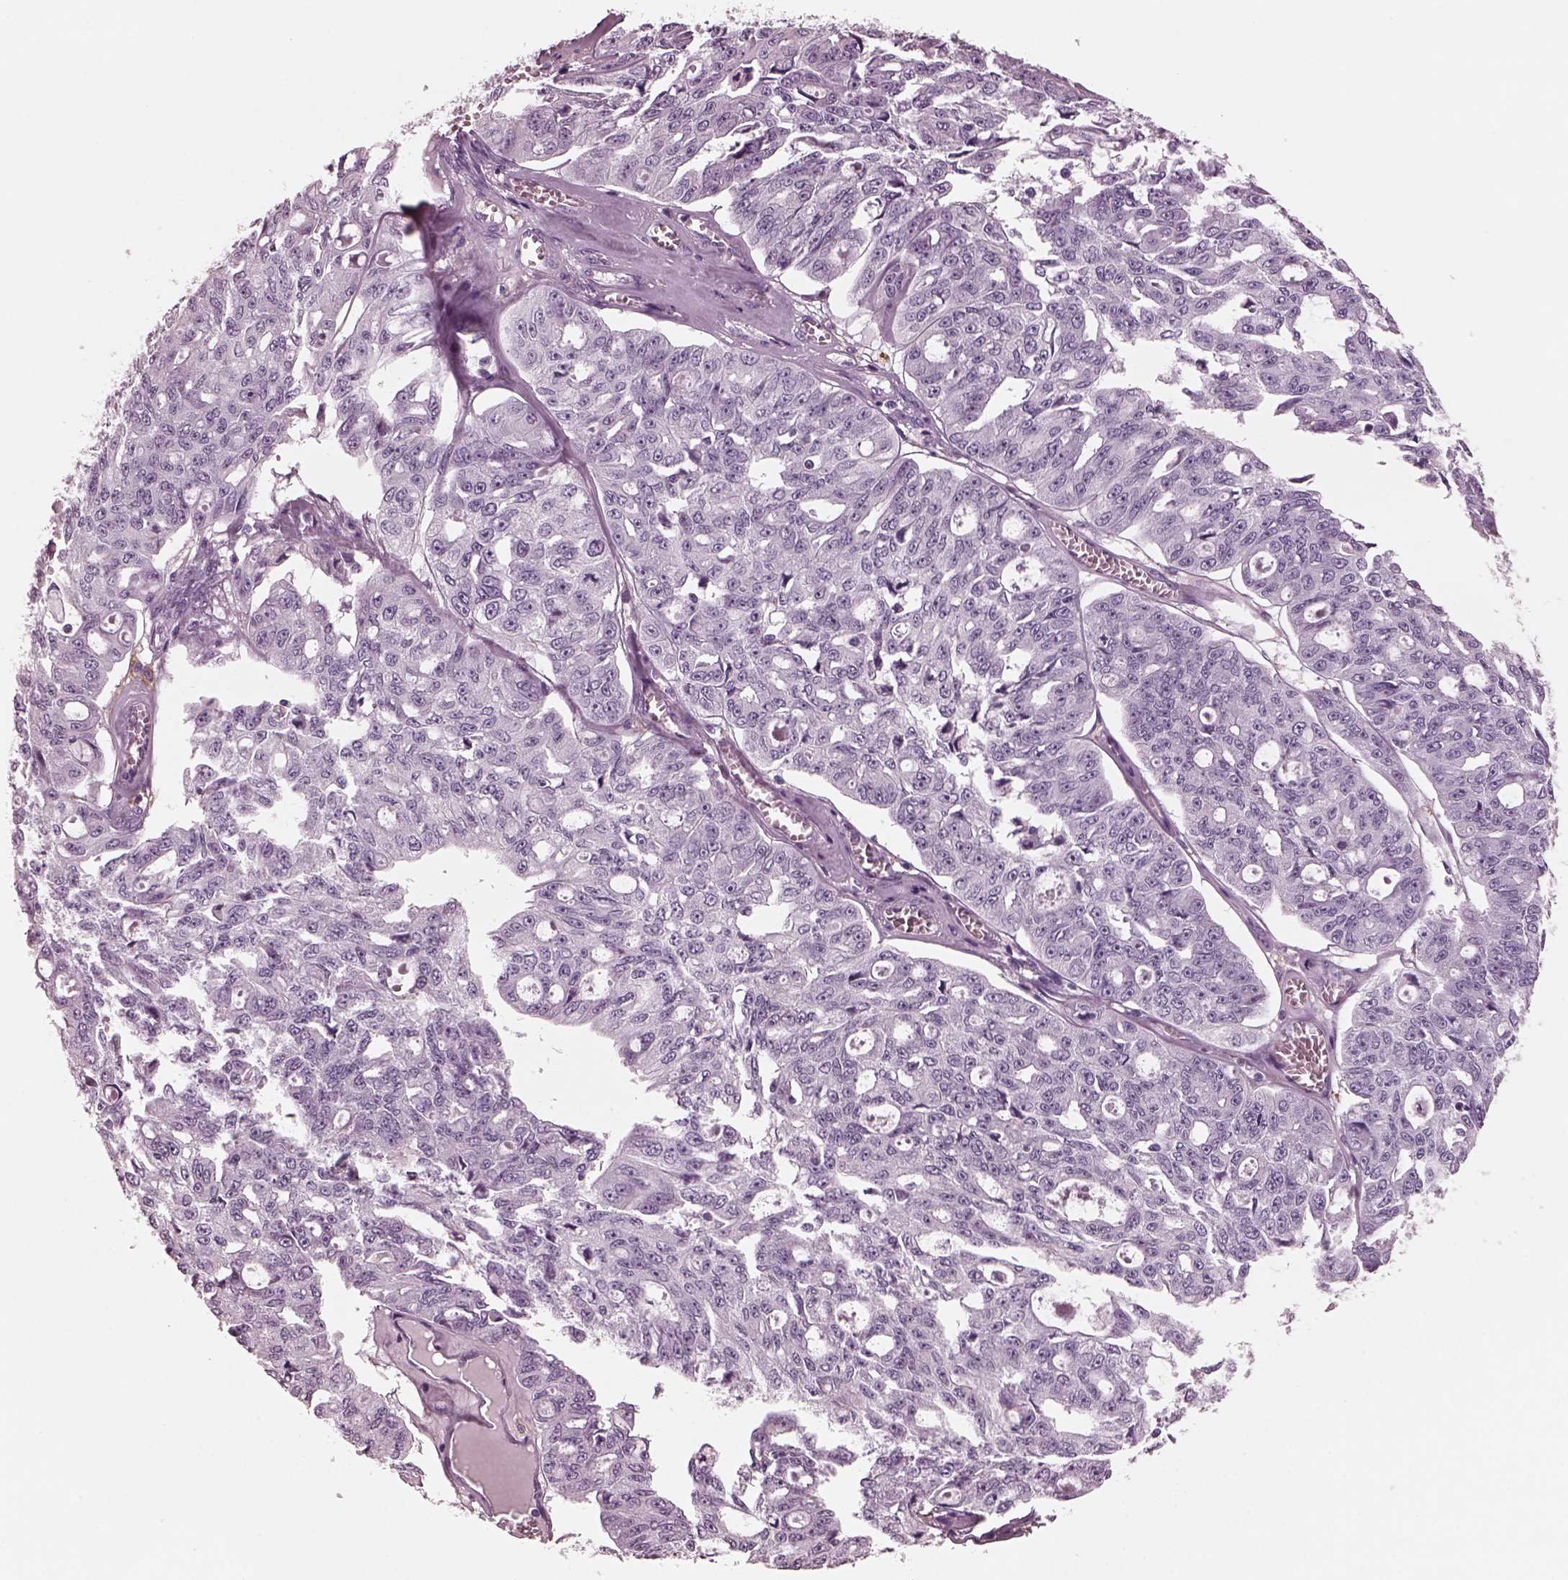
{"staining": {"intensity": "negative", "quantity": "none", "location": "none"}, "tissue": "ovarian cancer", "cell_type": "Tumor cells", "image_type": "cancer", "snomed": [{"axis": "morphology", "description": "Carcinoma, endometroid"}, {"axis": "topography", "description": "Ovary"}], "caption": "A high-resolution photomicrograph shows immunohistochemistry (IHC) staining of ovarian cancer (endometroid carcinoma), which reveals no significant expression in tumor cells.", "gene": "CGA", "patient": {"sex": "female", "age": 65}}